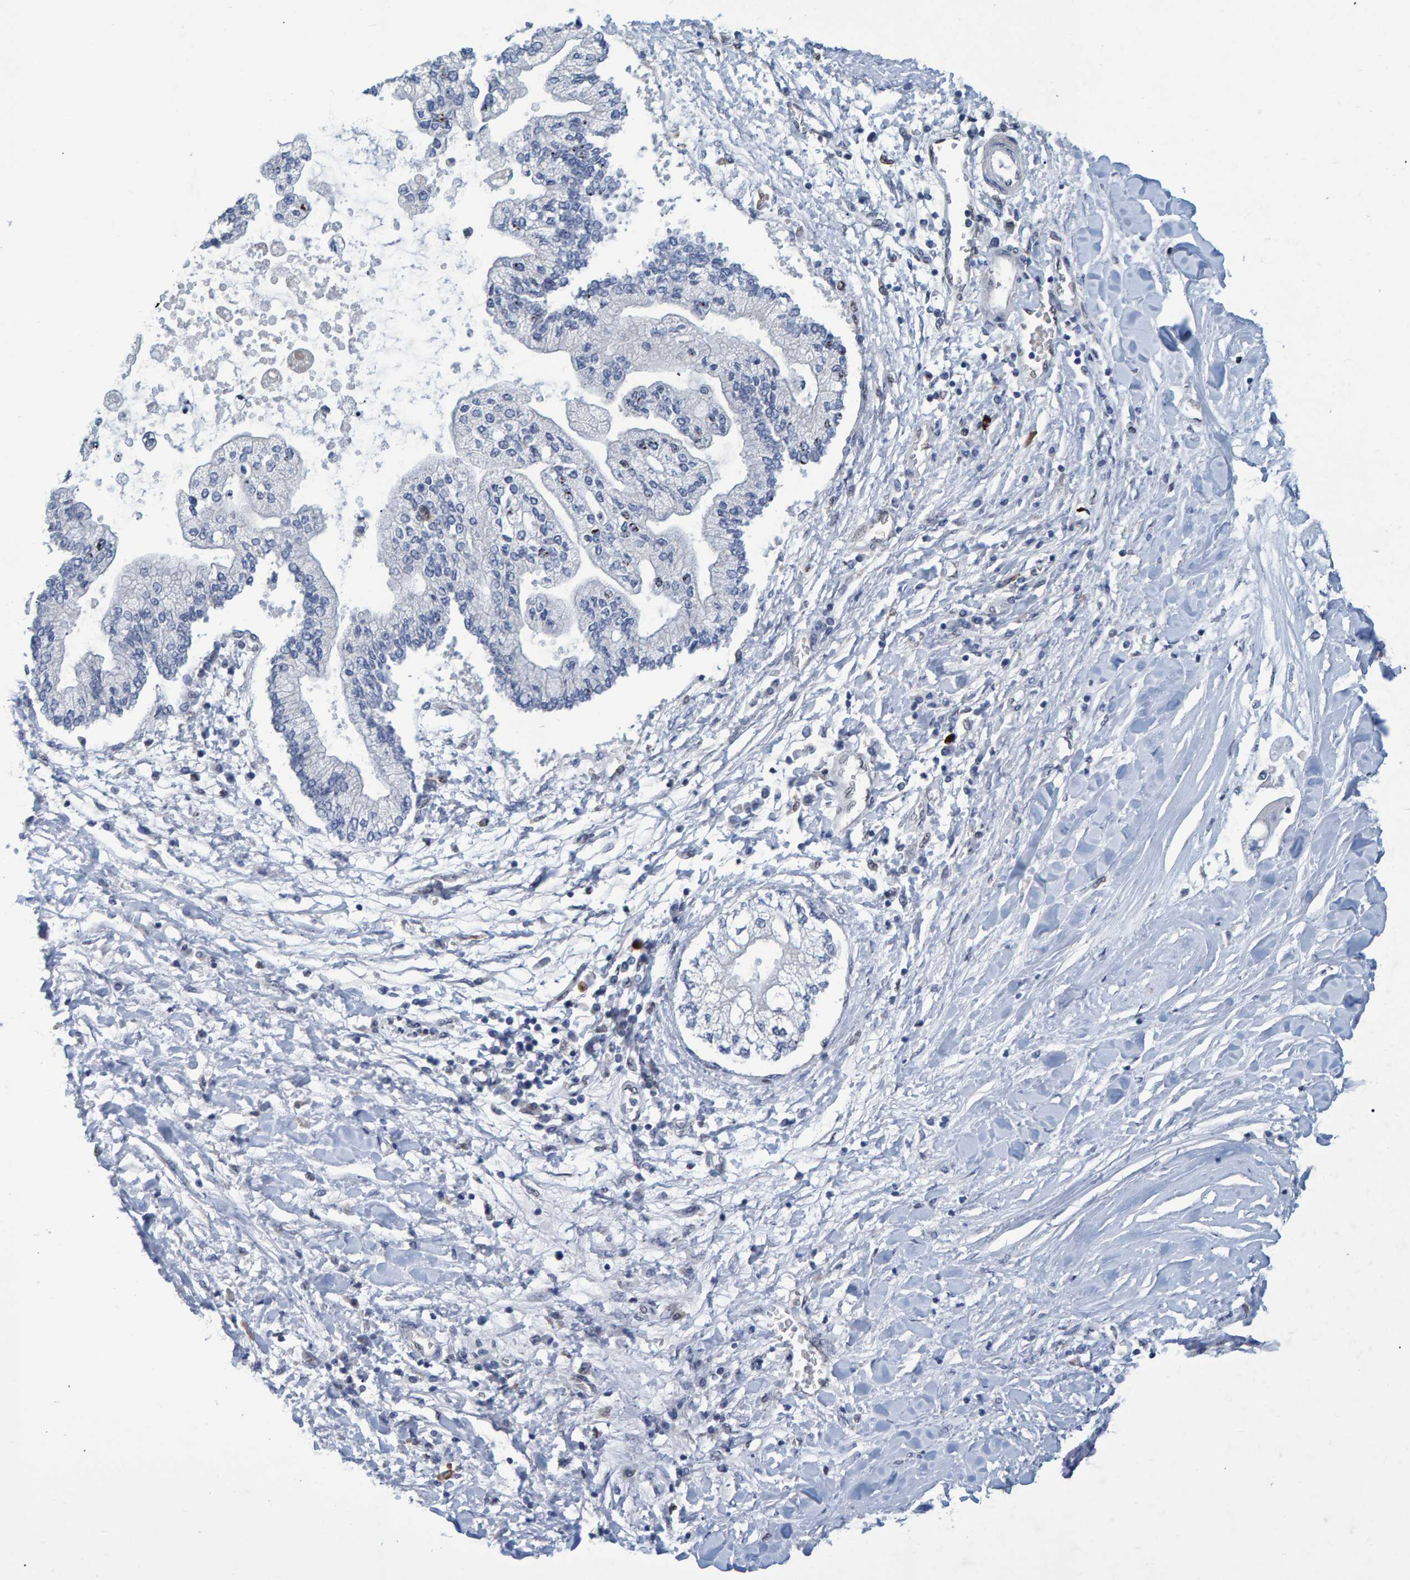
{"staining": {"intensity": "negative", "quantity": "none", "location": "none"}, "tissue": "liver cancer", "cell_type": "Tumor cells", "image_type": "cancer", "snomed": [{"axis": "morphology", "description": "Cholangiocarcinoma"}, {"axis": "topography", "description": "Liver"}], "caption": "DAB (3,3'-diaminobenzidine) immunohistochemical staining of human liver cholangiocarcinoma demonstrates no significant staining in tumor cells. (Brightfield microscopy of DAB immunohistochemistry (IHC) at high magnification).", "gene": "QKI", "patient": {"sex": "male", "age": 50}}